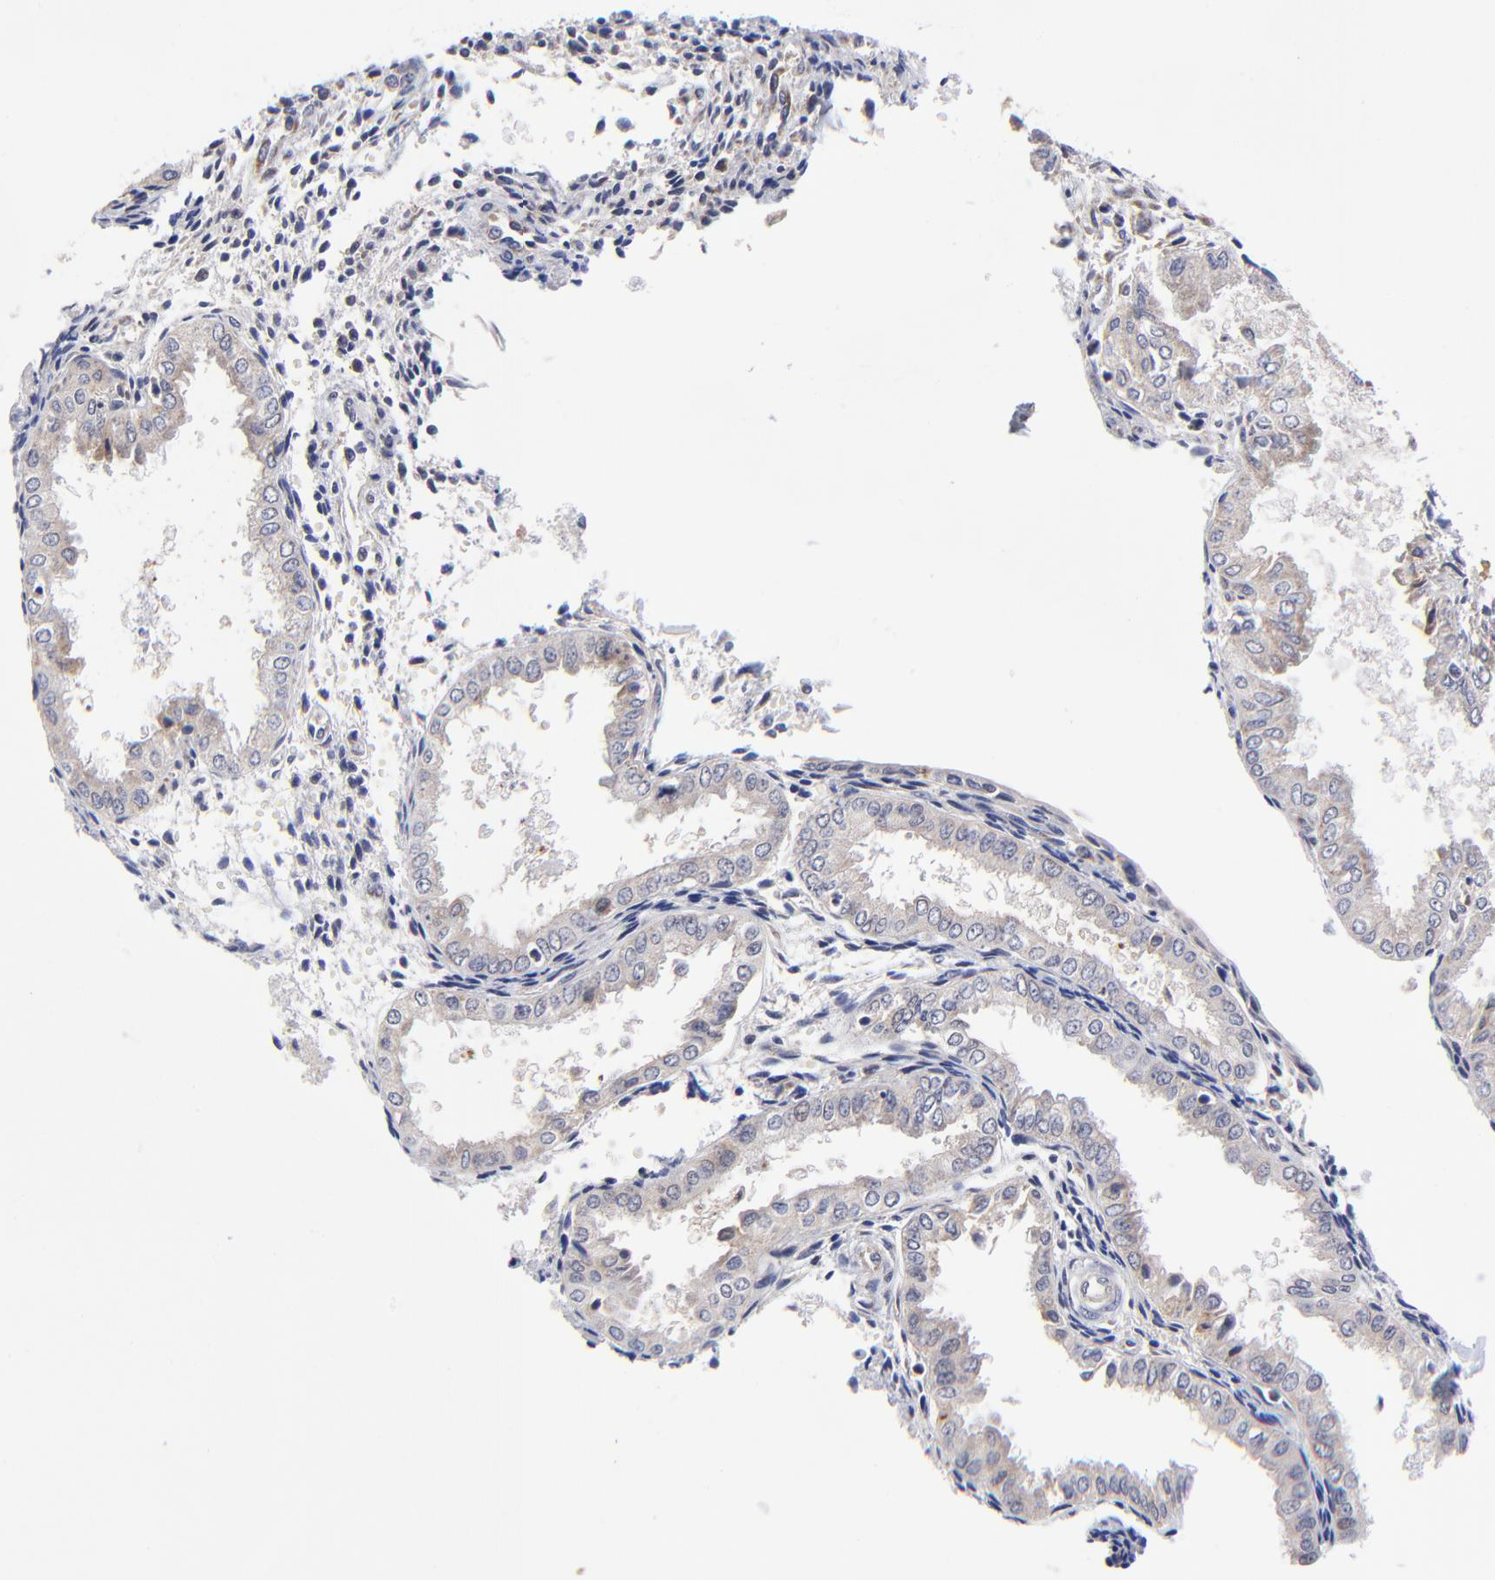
{"staining": {"intensity": "negative", "quantity": "none", "location": "none"}, "tissue": "endometrium", "cell_type": "Cells in endometrial stroma", "image_type": "normal", "snomed": [{"axis": "morphology", "description": "Normal tissue, NOS"}, {"axis": "topography", "description": "Endometrium"}], "caption": "This photomicrograph is of benign endometrium stained with immunohistochemistry (IHC) to label a protein in brown with the nuclei are counter-stained blue. There is no positivity in cells in endometrial stroma.", "gene": "FBXL12", "patient": {"sex": "female", "age": 33}}